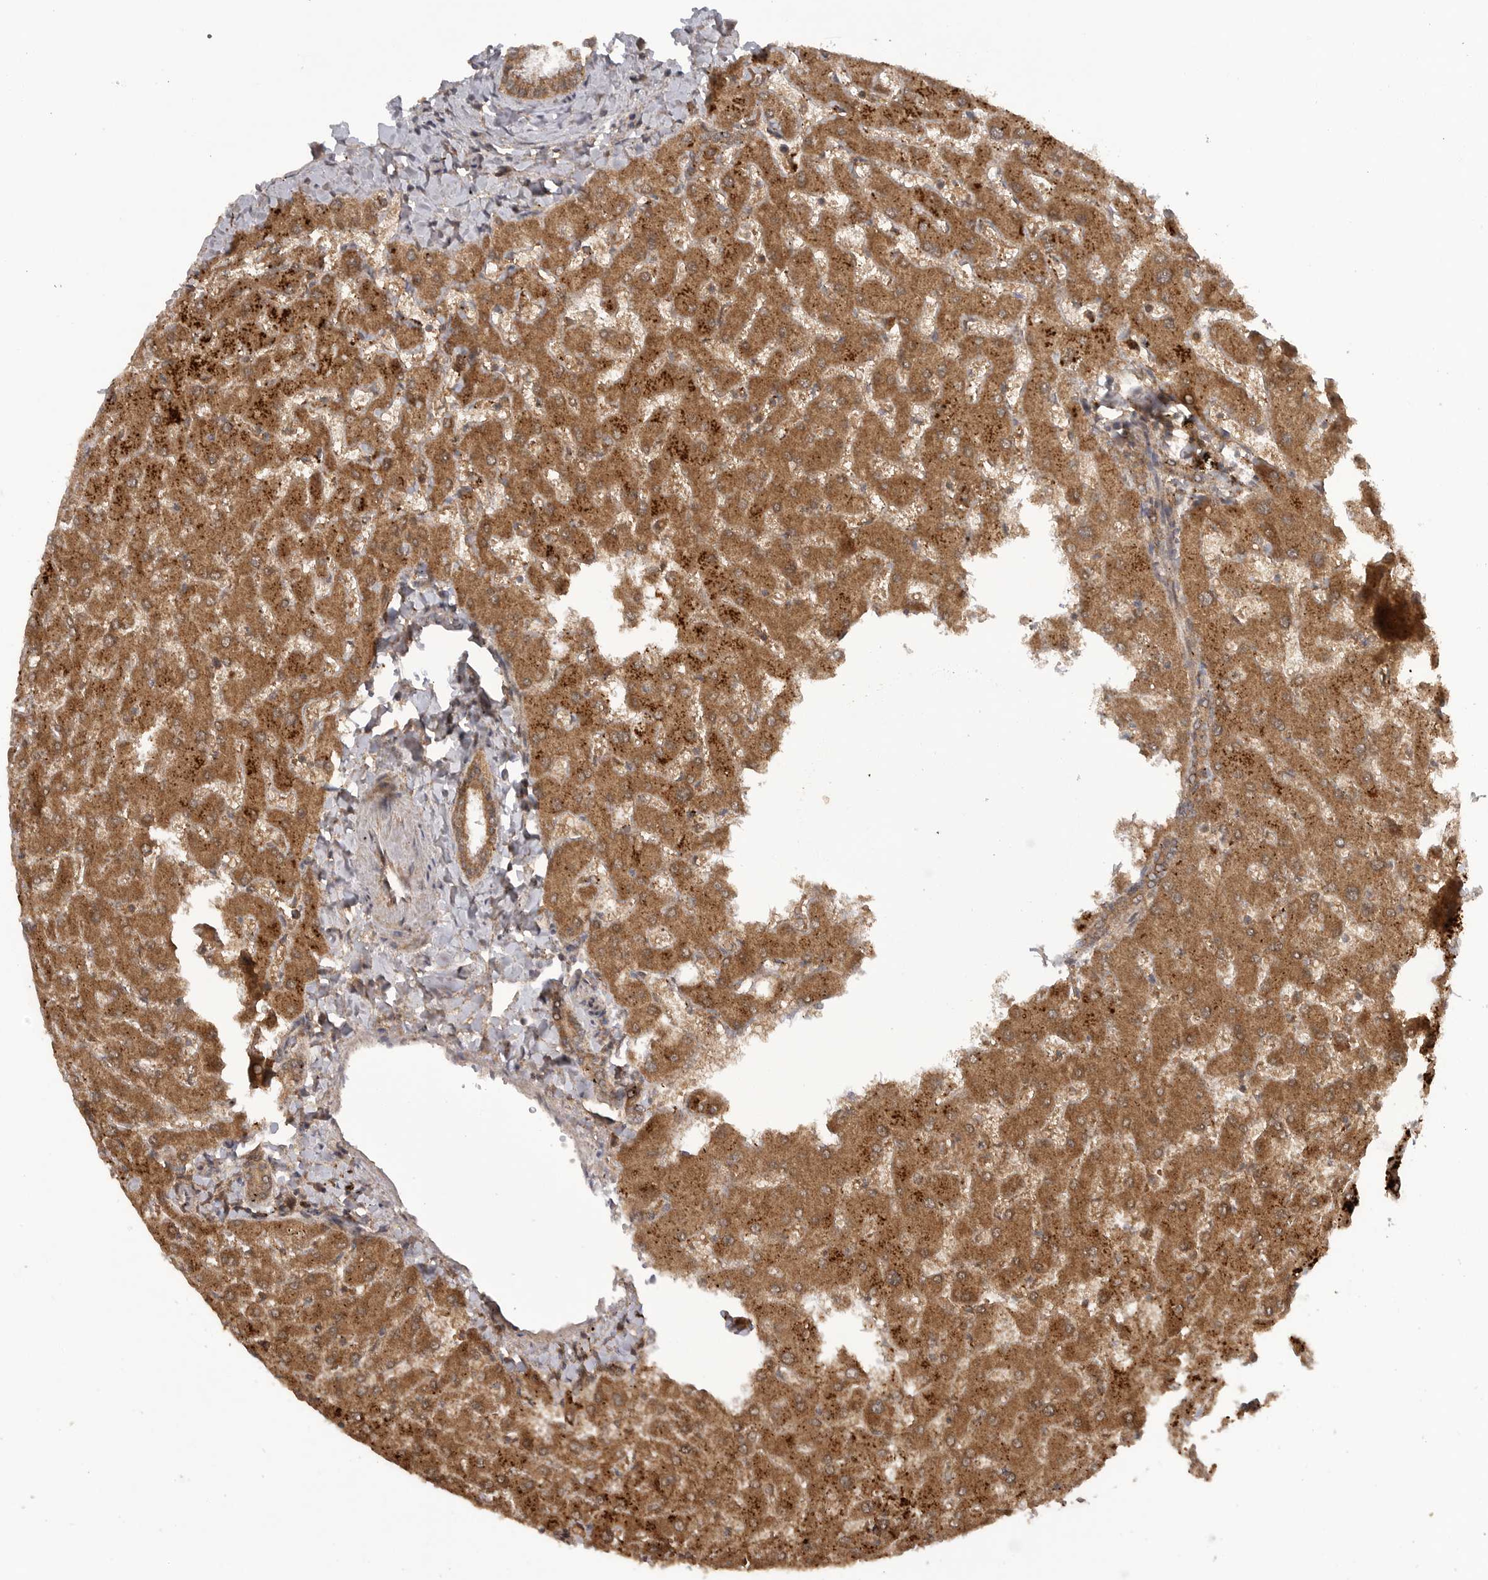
{"staining": {"intensity": "moderate", "quantity": ">75%", "location": "cytoplasmic/membranous"}, "tissue": "liver", "cell_type": "Cholangiocytes", "image_type": "normal", "snomed": [{"axis": "morphology", "description": "Normal tissue, NOS"}, {"axis": "topography", "description": "Liver"}], "caption": "This photomicrograph shows unremarkable liver stained with immunohistochemistry (IHC) to label a protein in brown. The cytoplasmic/membranous of cholangiocytes show moderate positivity for the protein. Nuclei are counter-stained blue.", "gene": "PRDX4", "patient": {"sex": "female", "age": 63}}